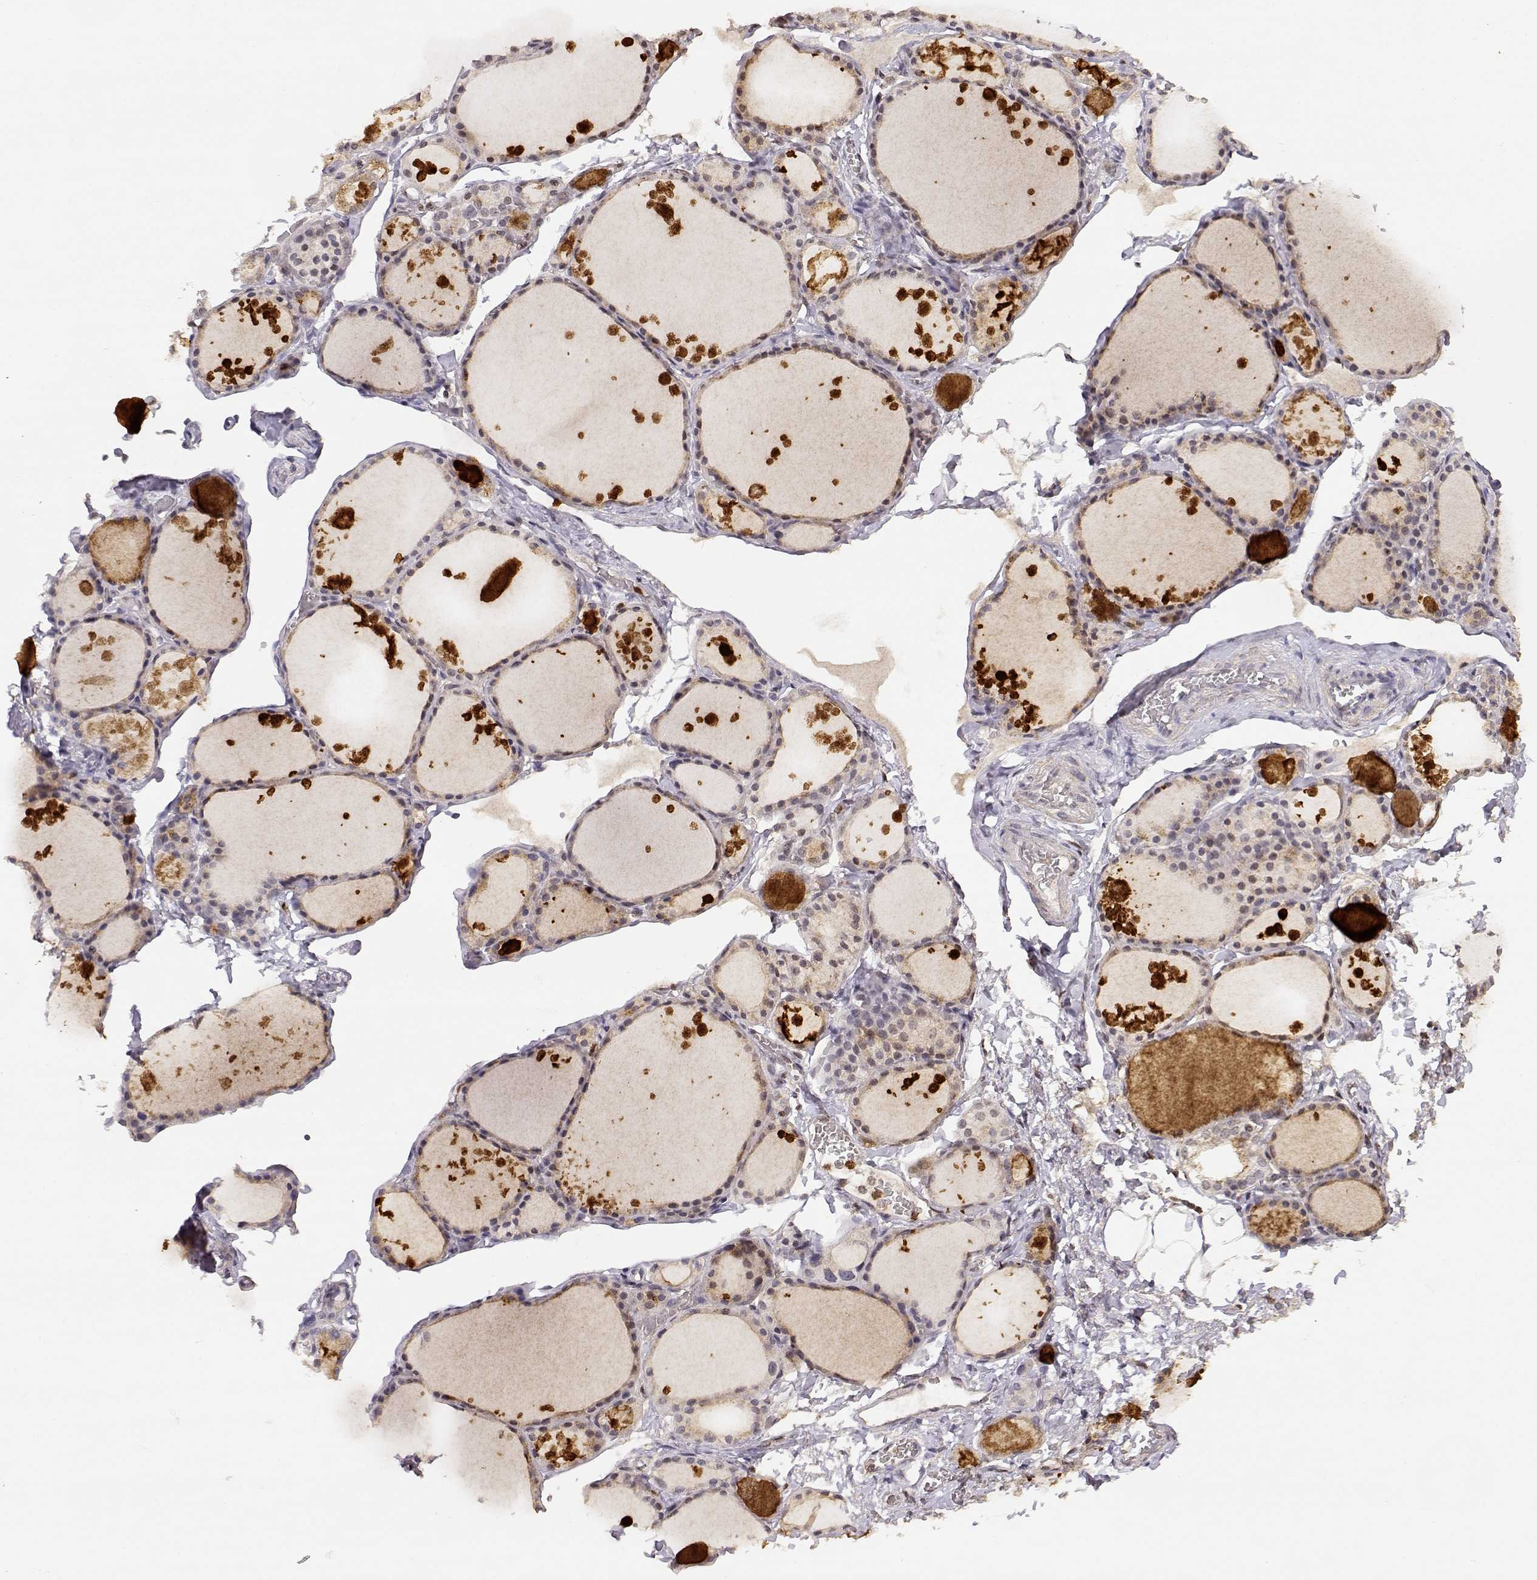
{"staining": {"intensity": "weak", "quantity": "25%-75%", "location": "cytoplasmic/membranous"}, "tissue": "thyroid gland", "cell_type": "Glandular cells", "image_type": "normal", "snomed": [{"axis": "morphology", "description": "Normal tissue, NOS"}, {"axis": "topography", "description": "Thyroid gland"}], "caption": "The photomicrograph shows staining of benign thyroid gland, revealing weak cytoplasmic/membranous protein staining (brown color) within glandular cells. (DAB IHC, brown staining for protein, blue staining for nuclei).", "gene": "TNFRSF10C", "patient": {"sex": "male", "age": 68}}